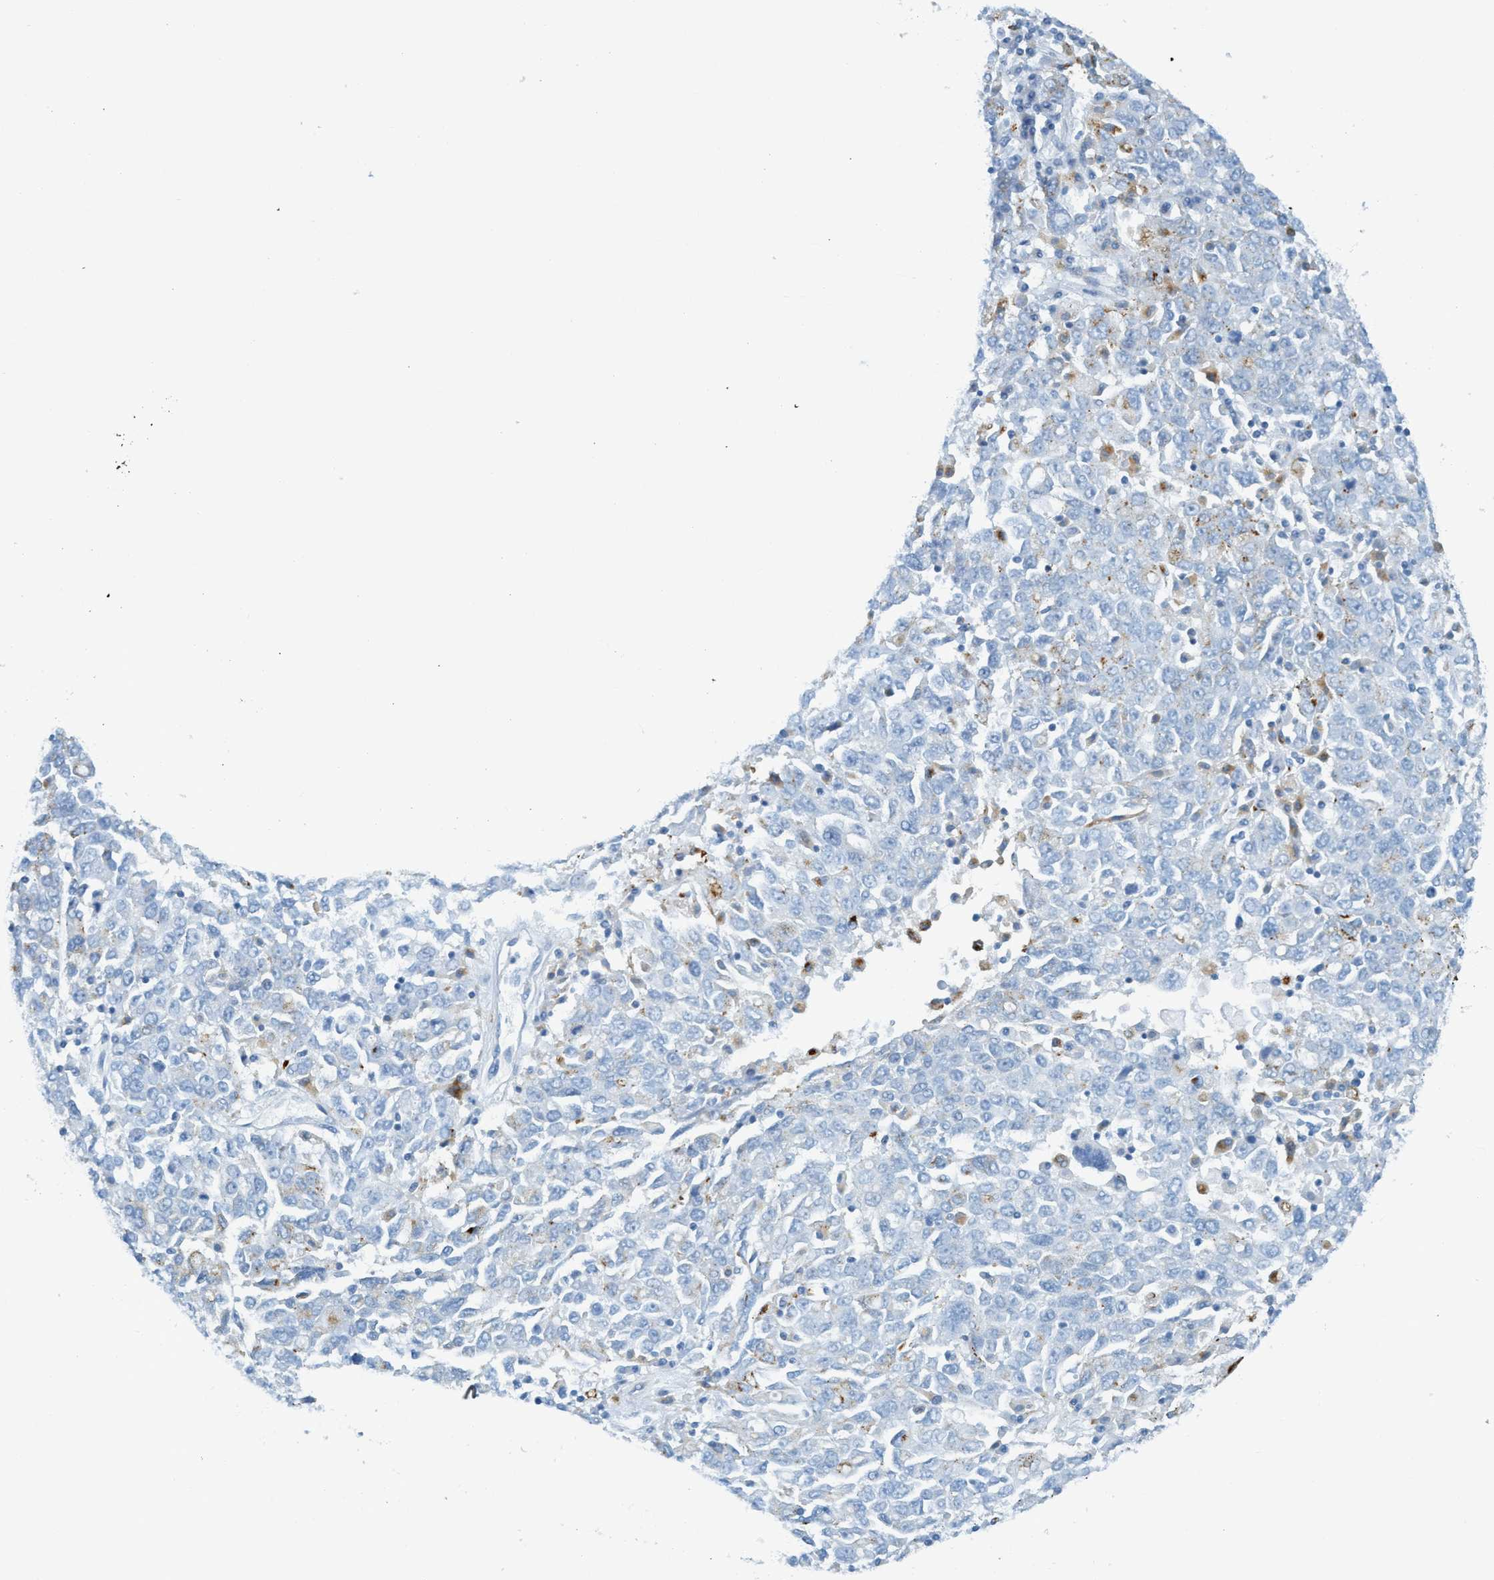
{"staining": {"intensity": "negative", "quantity": "none", "location": "none"}, "tissue": "ovarian cancer", "cell_type": "Tumor cells", "image_type": "cancer", "snomed": [{"axis": "morphology", "description": "Carcinoma, endometroid"}, {"axis": "topography", "description": "Ovary"}], "caption": "Ovarian cancer (endometroid carcinoma) stained for a protein using immunohistochemistry (IHC) demonstrates no staining tumor cells.", "gene": "C21orf62", "patient": {"sex": "female", "age": 62}}